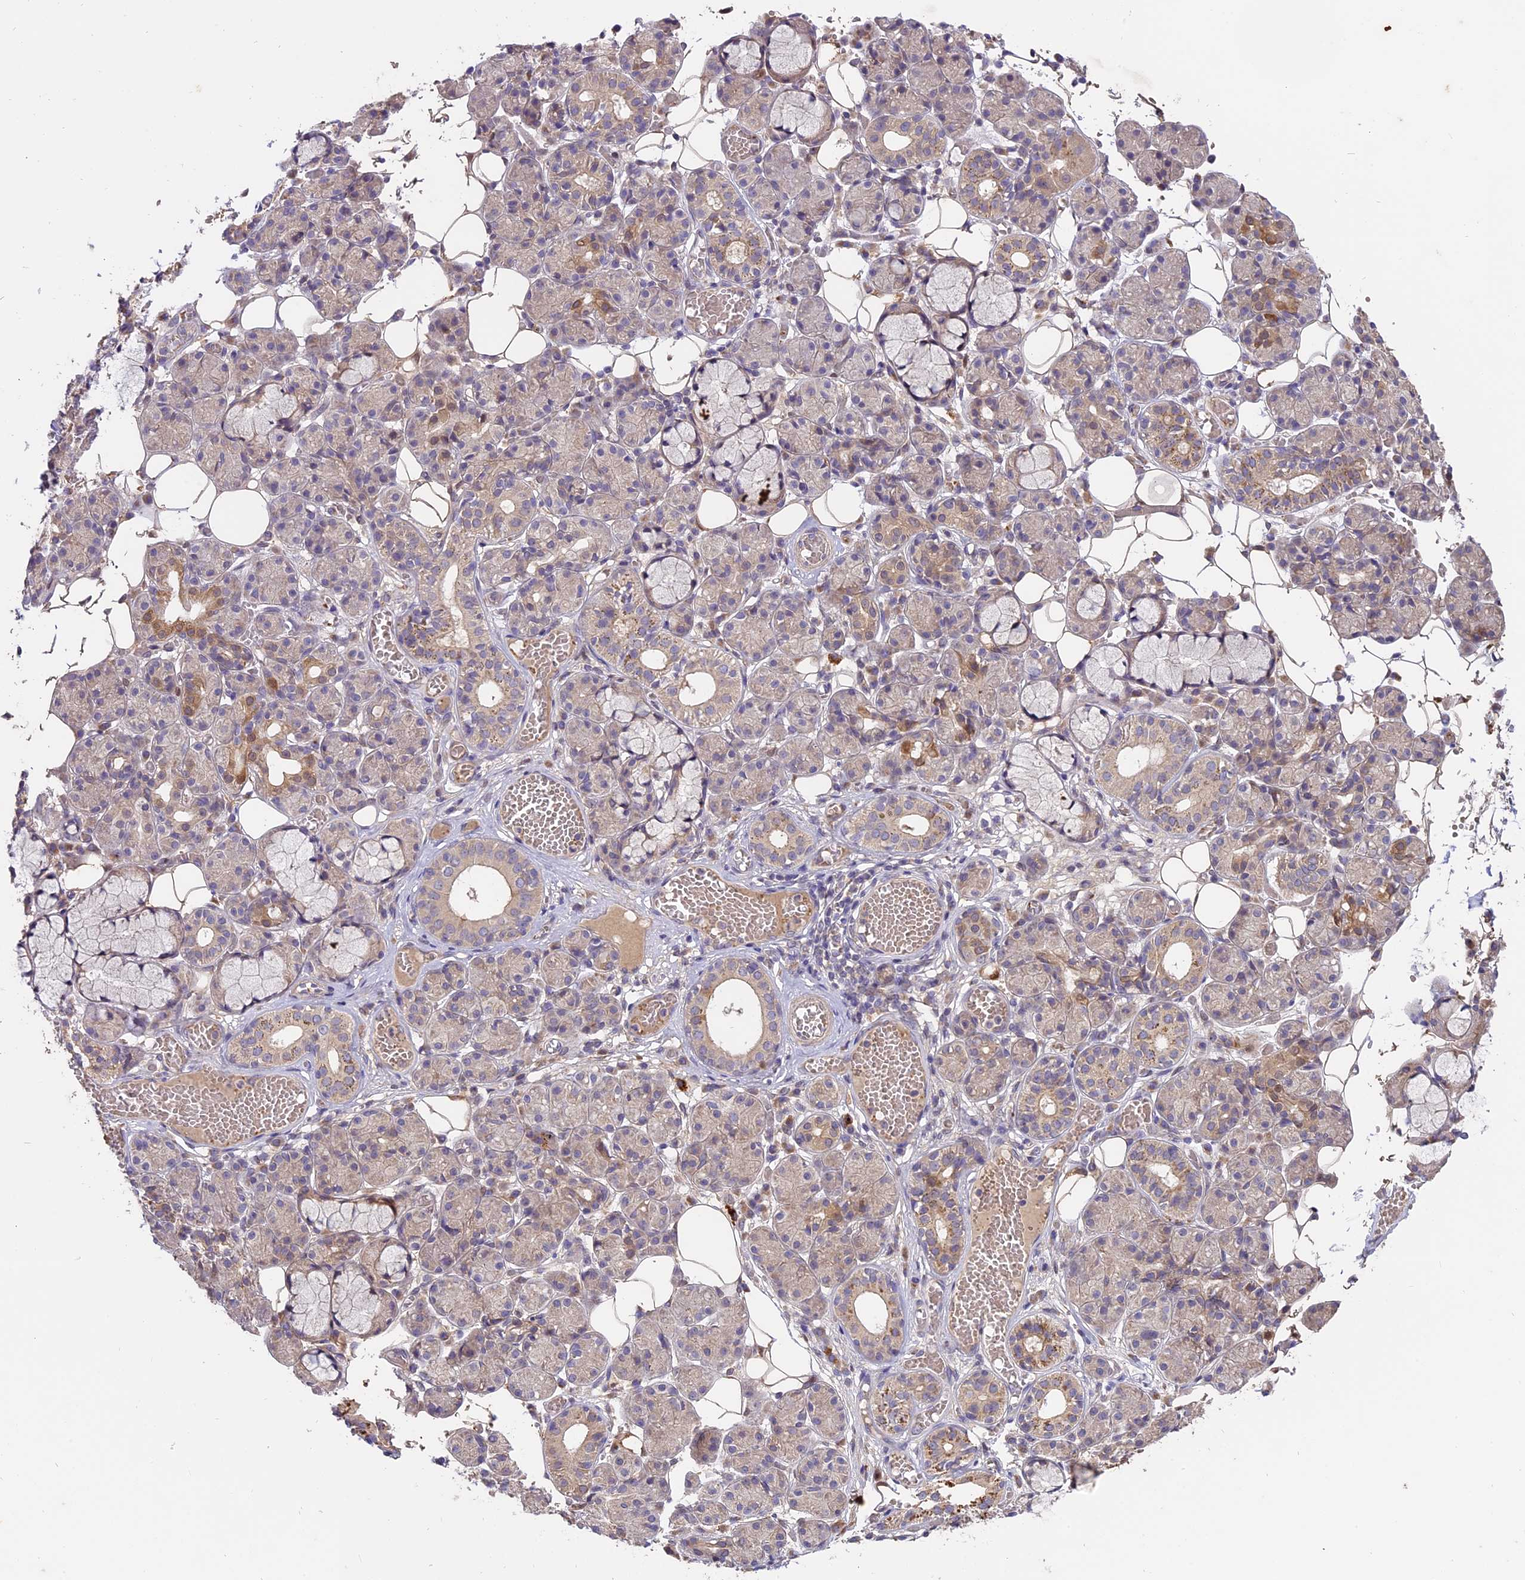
{"staining": {"intensity": "moderate", "quantity": "<25%", "location": "cytoplasmic/membranous"}, "tissue": "salivary gland", "cell_type": "Glandular cells", "image_type": "normal", "snomed": [{"axis": "morphology", "description": "Normal tissue, NOS"}, {"axis": "topography", "description": "Salivary gland"}], "caption": "Protein staining of normal salivary gland demonstrates moderate cytoplasmic/membranous positivity in about <25% of glandular cells. The protein of interest is stained brown, and the nuclei are stained in blue (DAB (3,3'-diaminobenzidine) IHC with brightfield microscopy, high magnification).", "gene": "MEMO1", "patient": {"sex": "male", "age": 63}}